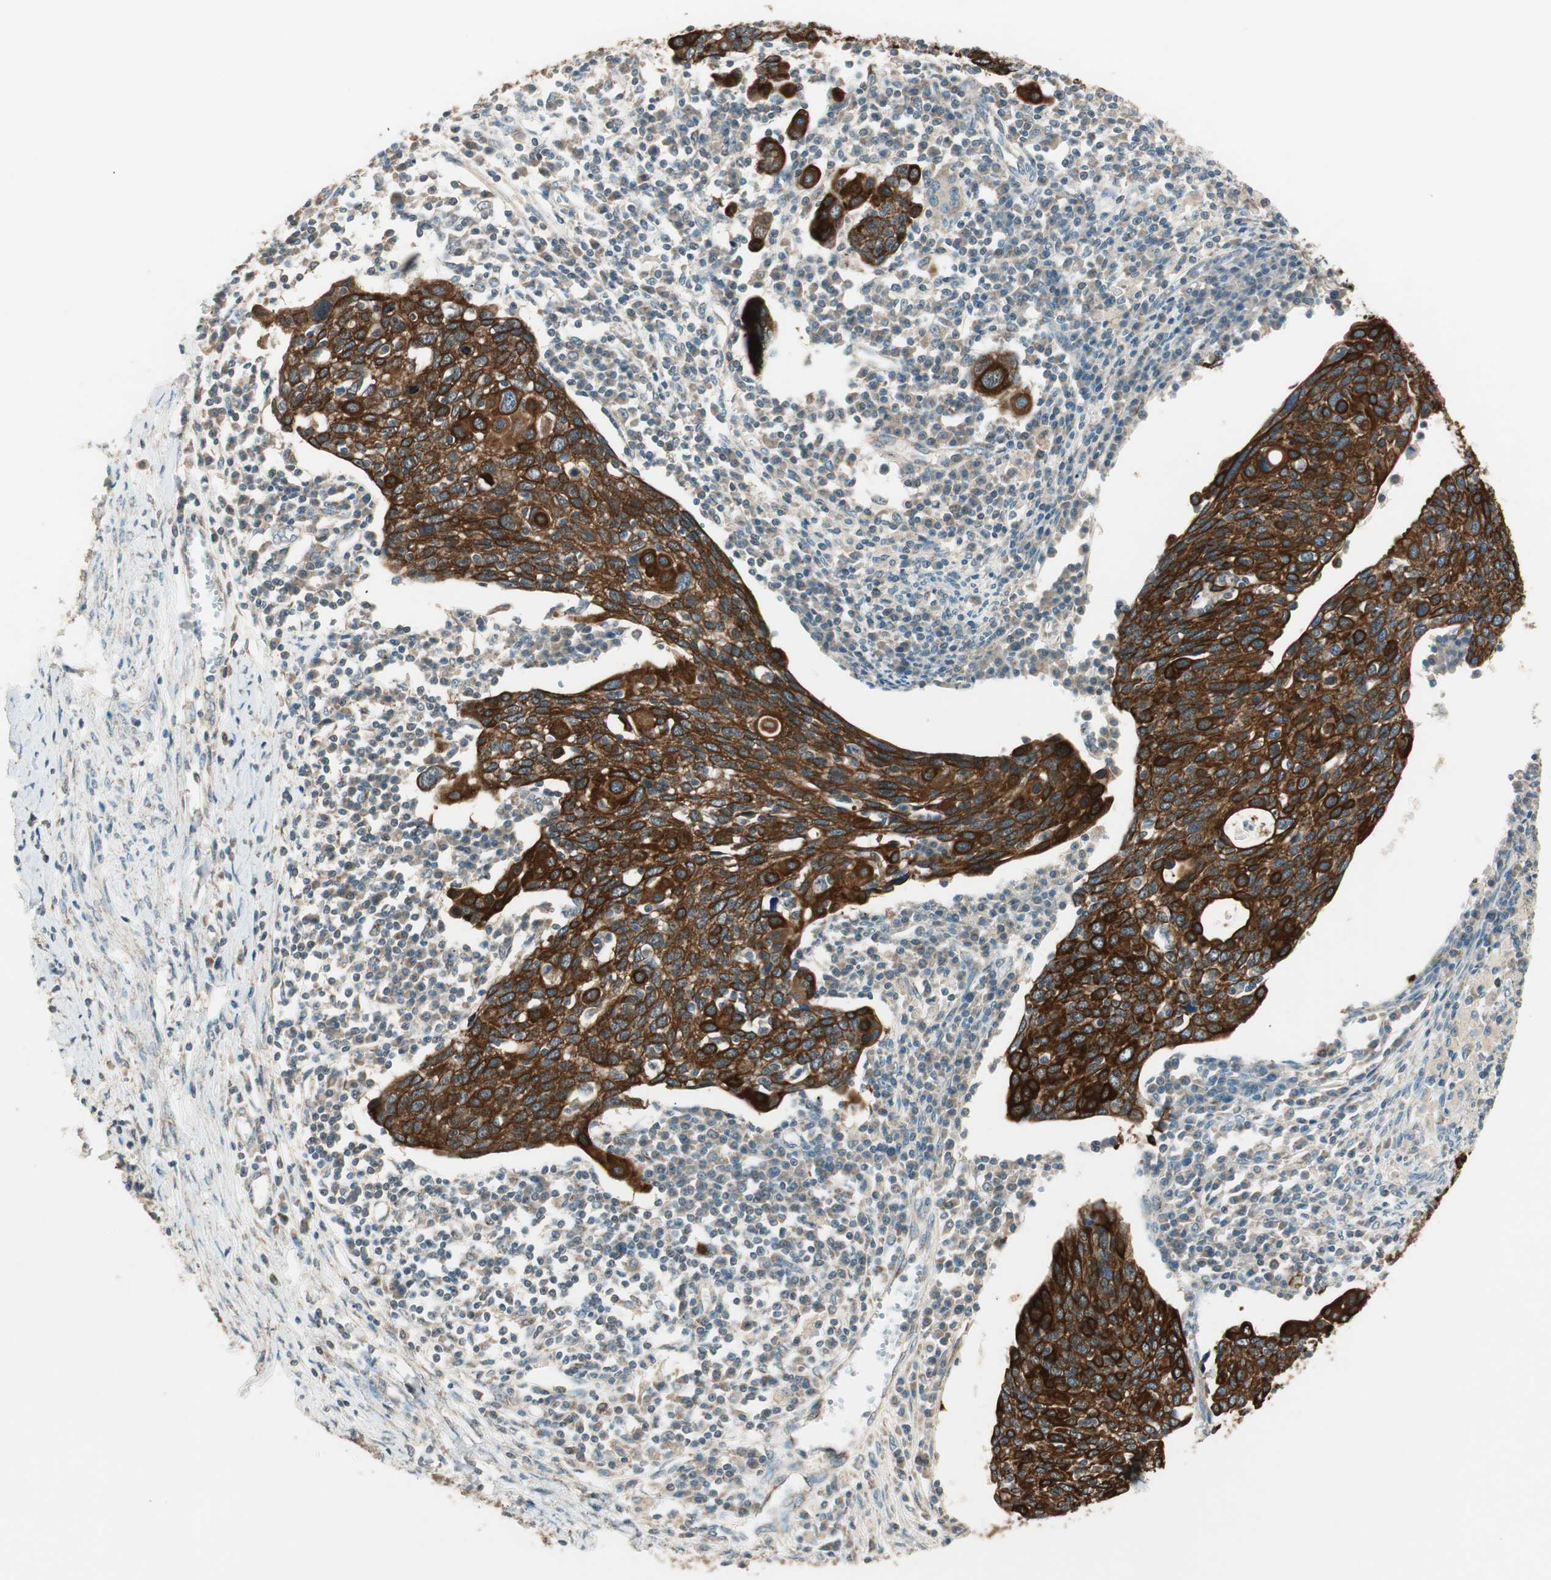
{"staining": {"intensity": "strong", "quantity": ">75%", "location": "cytoplasmic/membranous"}, "tissue": "cervical cancer", "cell_type": "Tumor cells", "image_type": "cancer", "snomed": [{"axis": "morphology", "description": "Squamous cell carcinoma, NOS"}, {"axis": "topography", "description": "Cervix"}], "caption": "Protein expression analysis of squamous cell carcinoma (cervical) exhibits strong cytoplasmic/membranous positivity in approximately >75% of tumor cells. (IHC, brightfield microscopy, high magnification).", "gene": "TRIM21", "patient": {"sex": "female", "age": 40}}